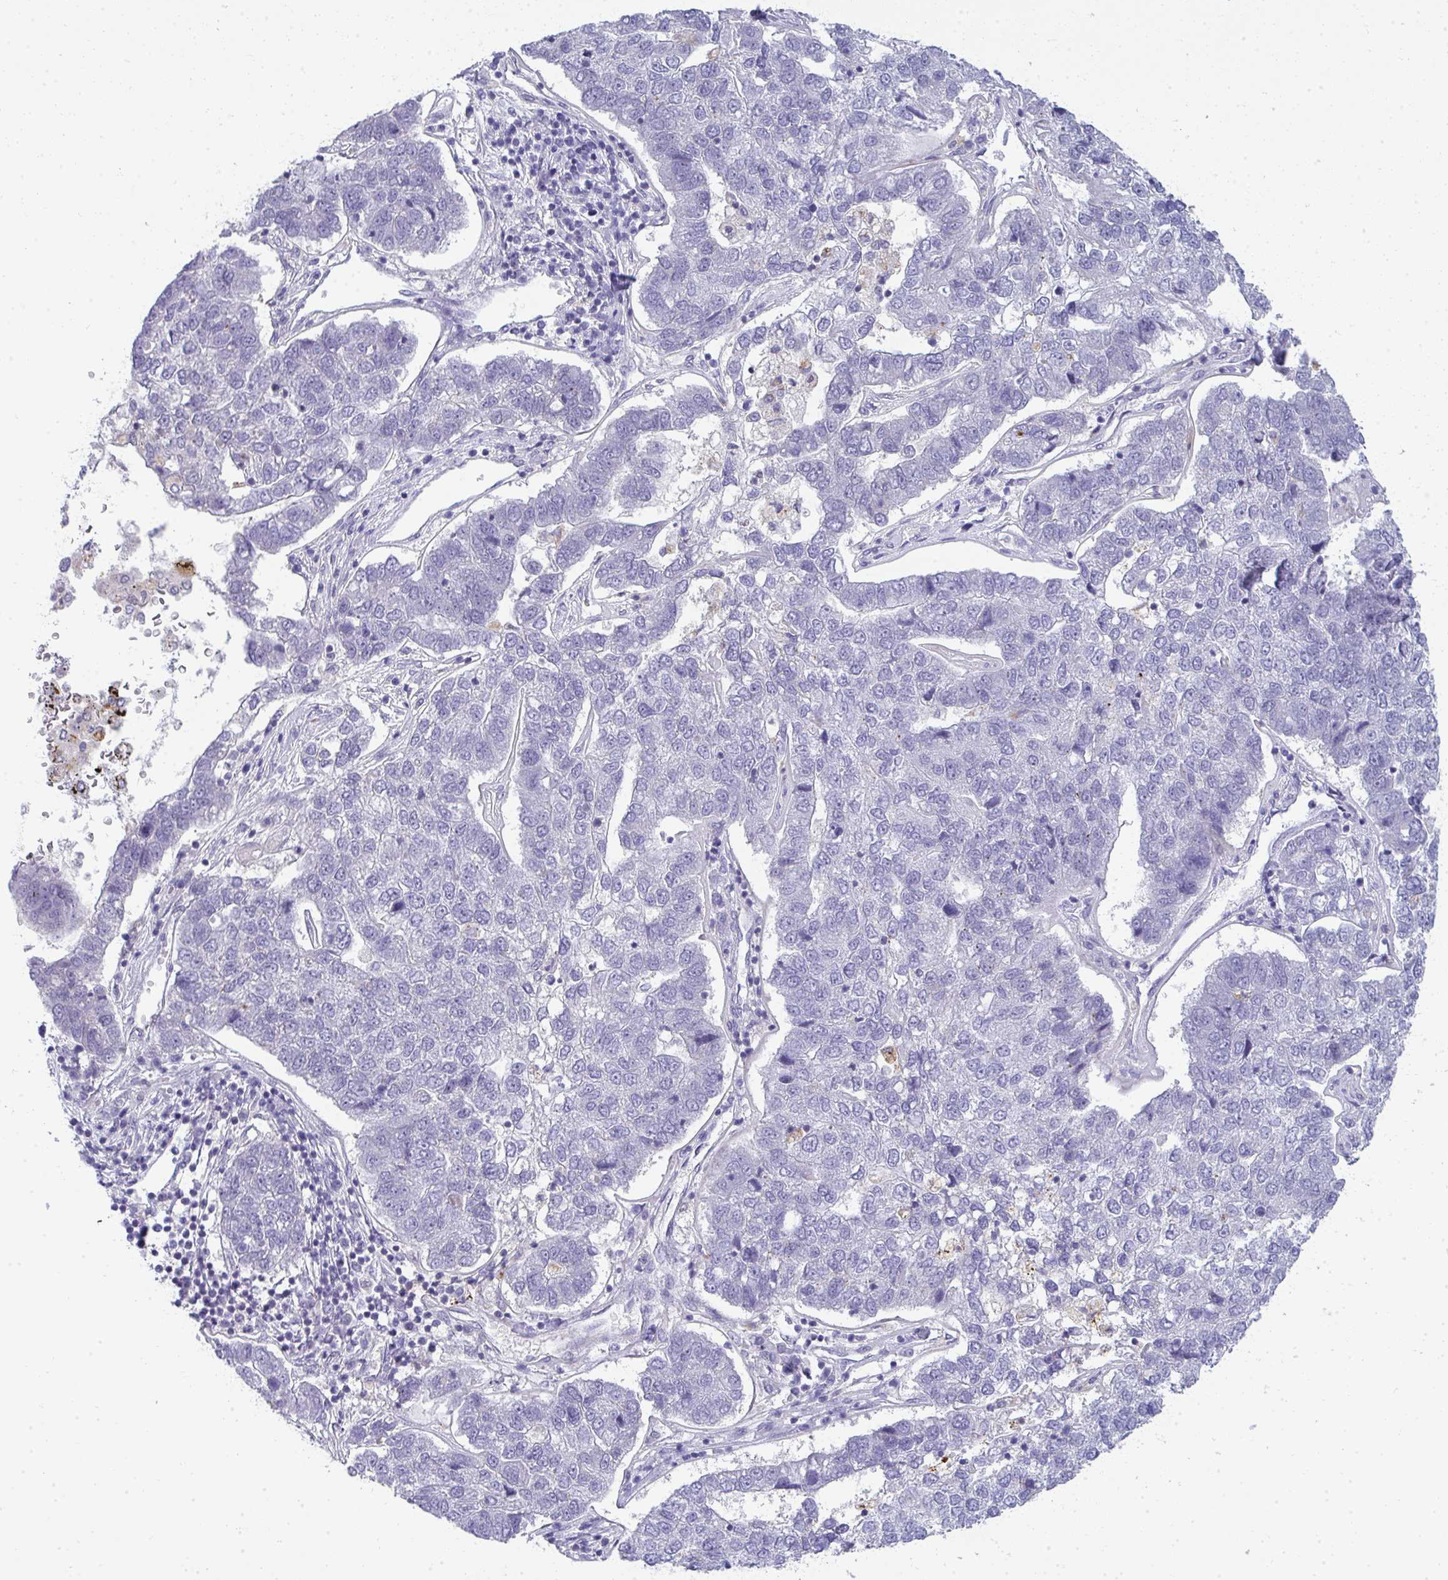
{"staining": {"intensity": "negative", "quantity": "none", "location": "none"}, "tissue": "pancreatic cancer", "cell_type": "Tumor cells", "image_type": "cancer", "snomed": [{"axis": "morphology", "description": "Adenocarcinoma, NOS"}, {"axis": "topography", "description": "Pancreas"}], "caption": "This is a histopathology image of IHC staining of pancreatic adenocarcinoma, which shows no positivity in tumor cells. Brightfield microscopy of IHC stained with DAB (brown) and hematoxylin (blue), captured at high magnification.", "gene": "TMEM82", "patient": {"sex": "female", "age": 61}}